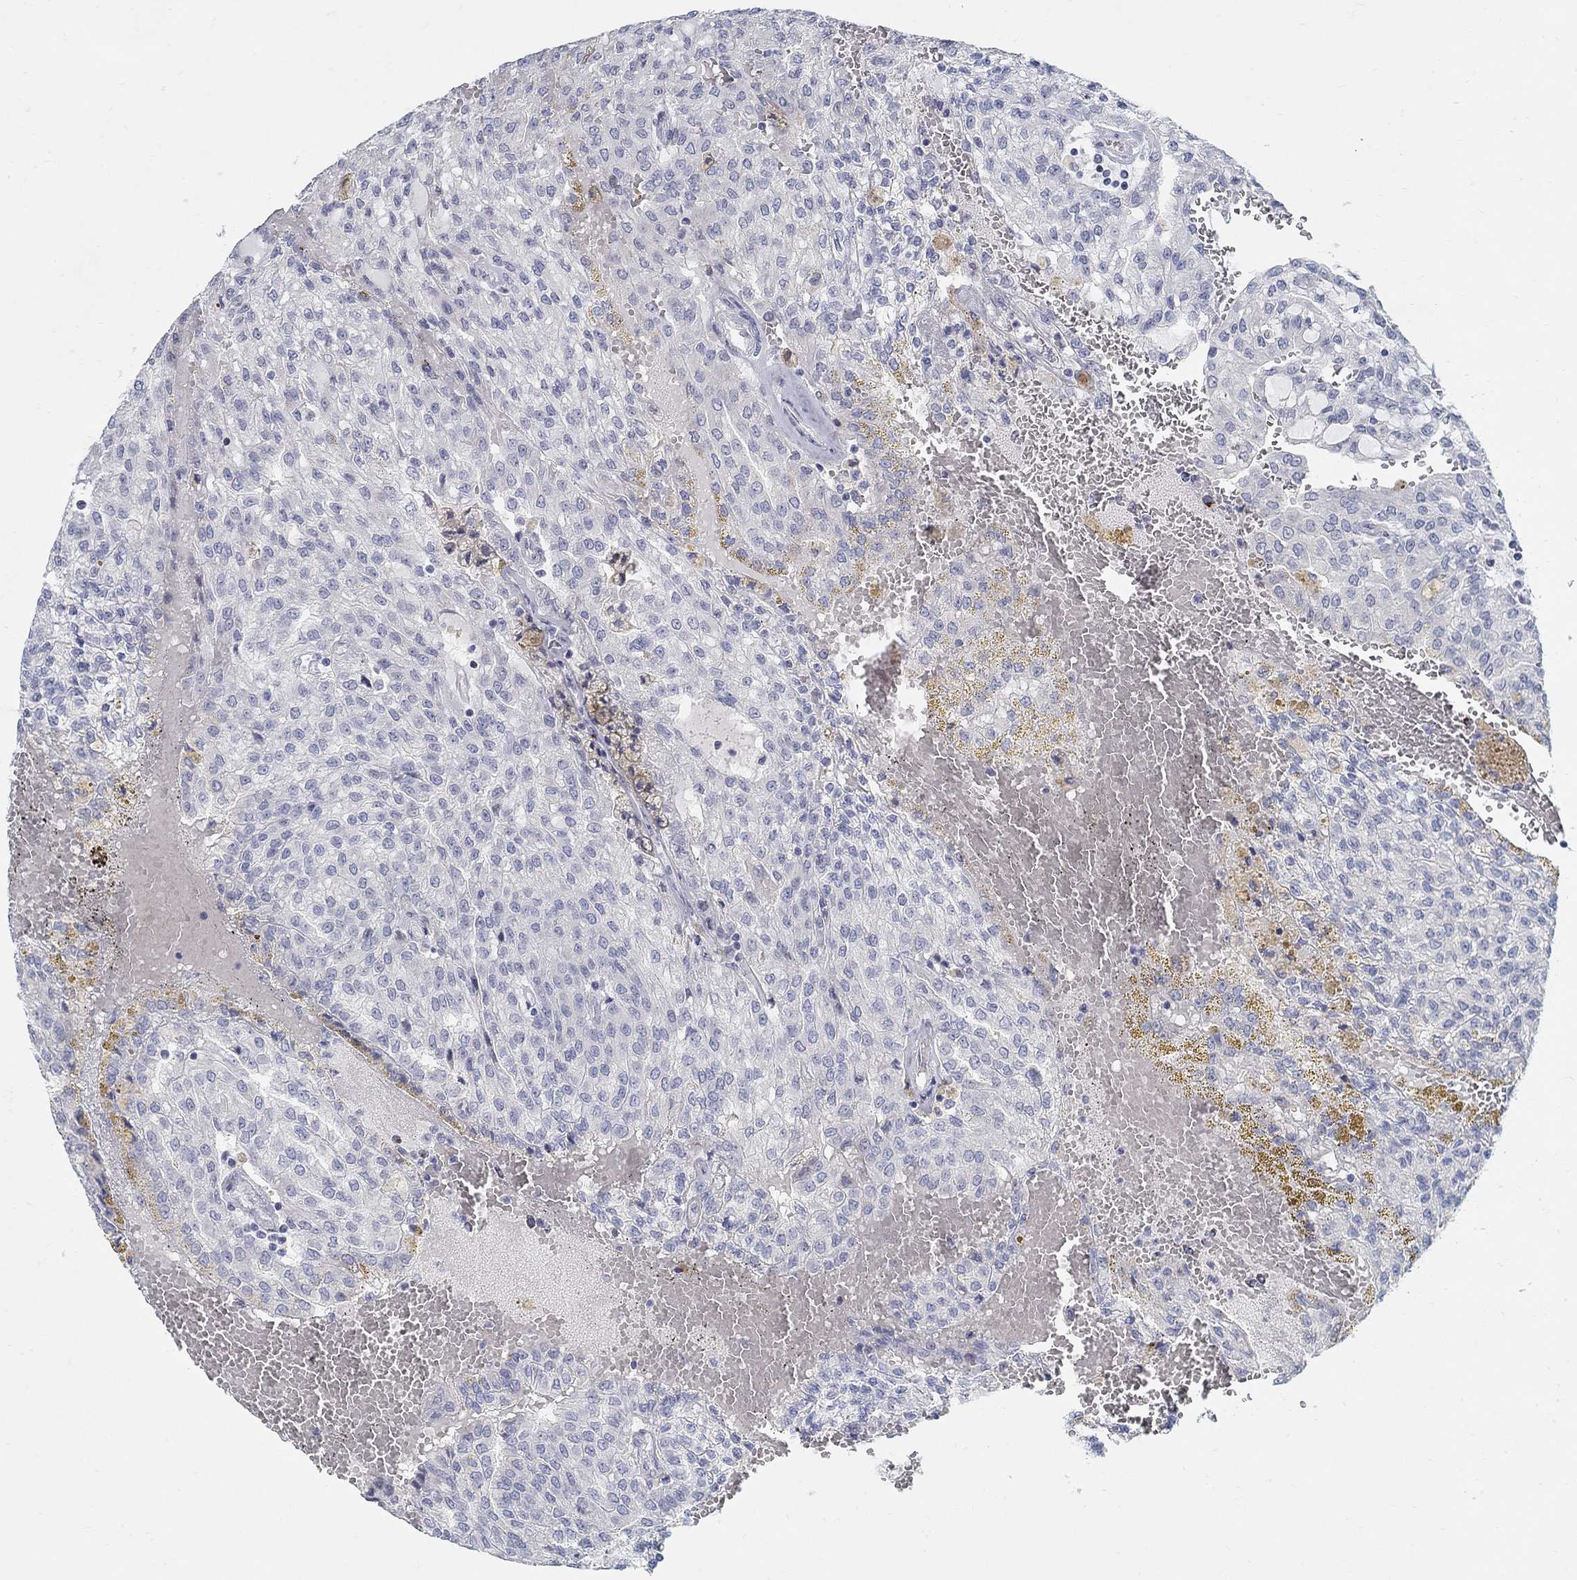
{"staining": {"intensity": "negative", "quantity": "none", "location": "none"}, "tissue": "renal cancer", "cell_type": "Tumor cells", "image_type": "cancer", "snomed": [{"axis": "morphology", "description": "Adenocarcinoma, NOS"}, {"axis": "topography", "description": "Kidney"}], "caption": "The histopathology image exhibits no staining of tumor cells in renal cancer.", "gene": "ANO7", "patient": {"sex": "male", "age": 63}}